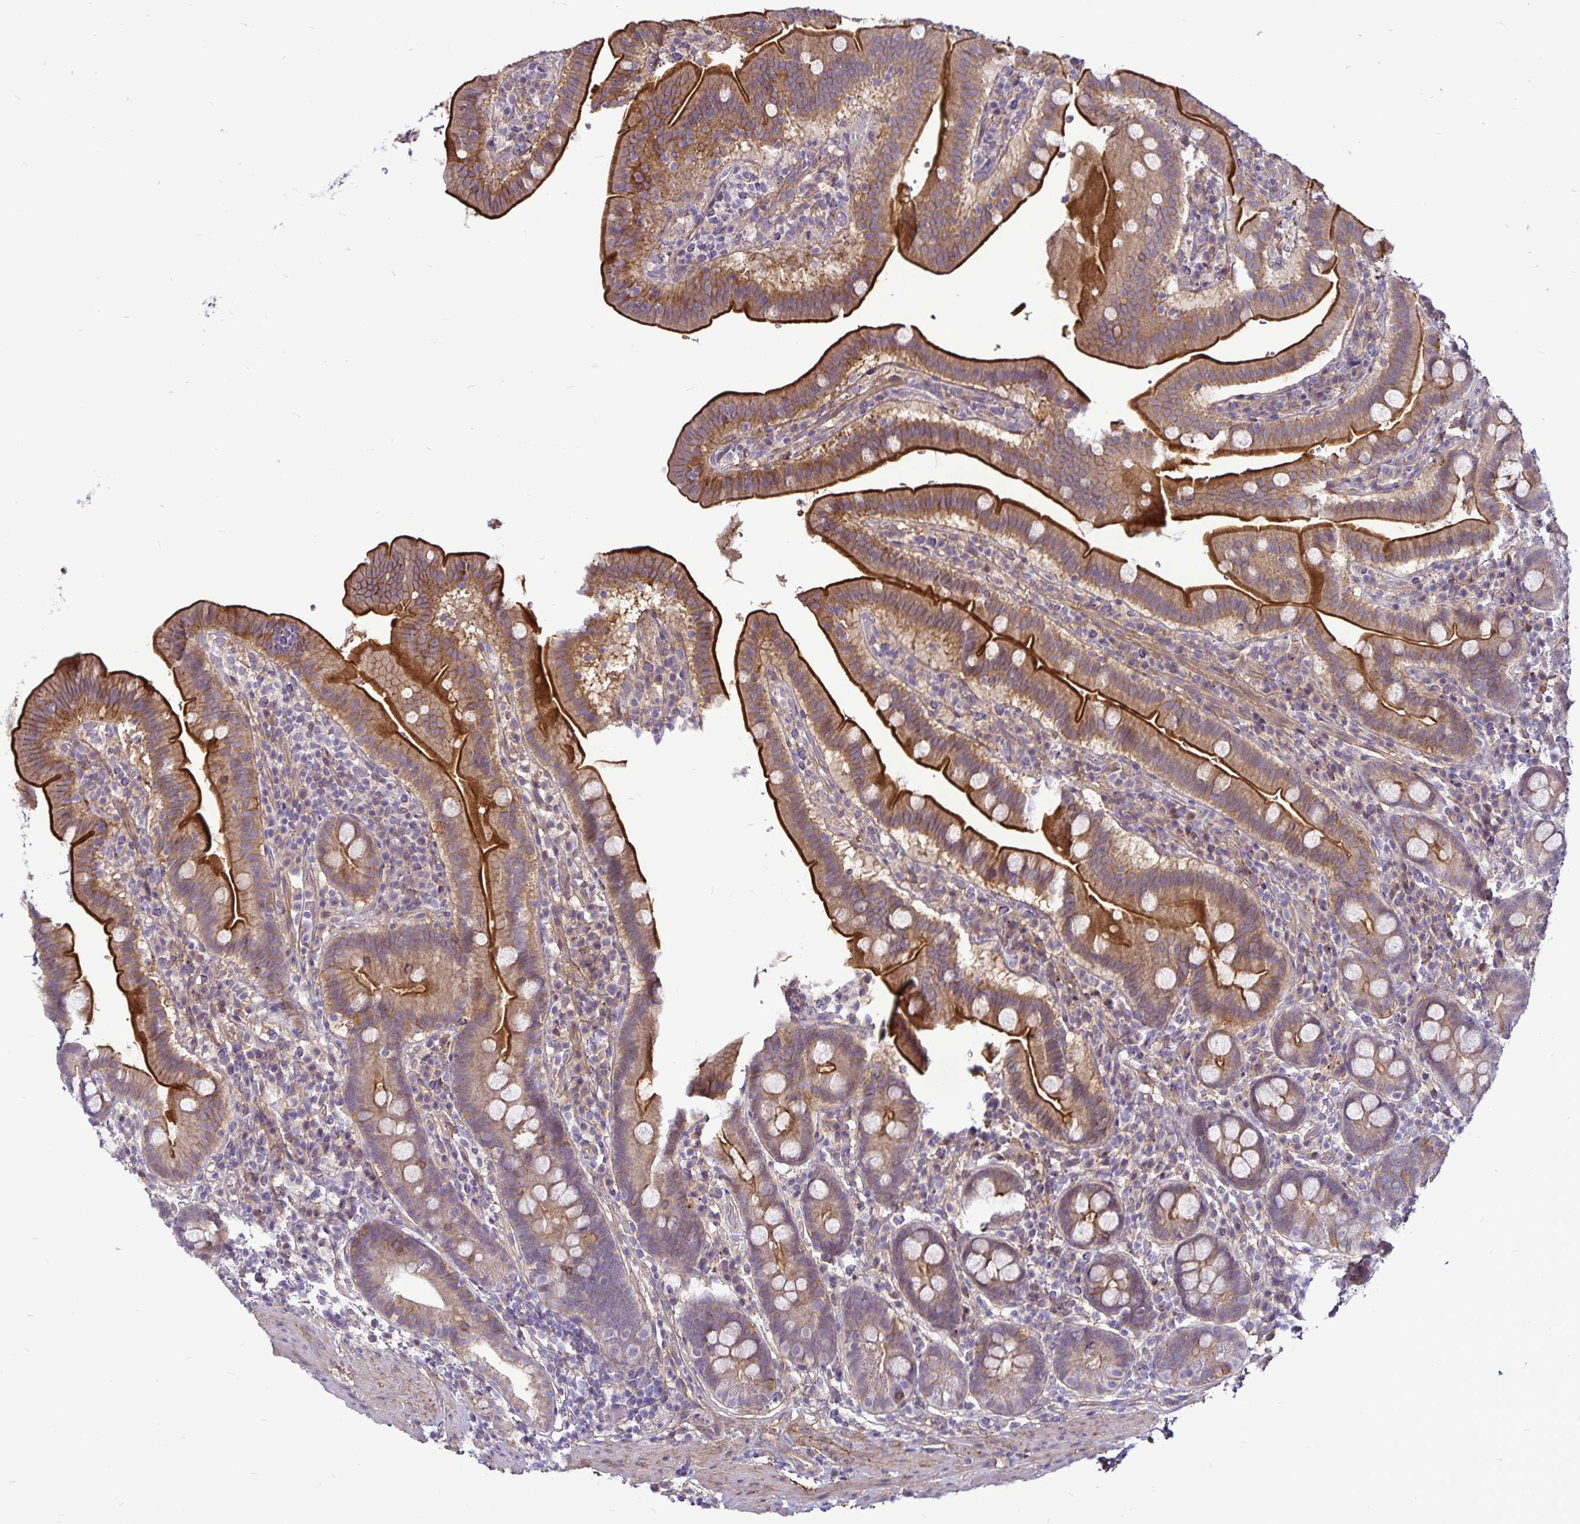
{"staining": {"intensity": "strong", "quantity": "25%-75%", "location": "cytoplasmic/membranous"}, "tissue": "small intestine", "cell_type": "Glandular cells", "image_type": "normal", "snomed": [{"axis": "morphology", "description": "Normal tissue, NOS"}, {"axis": "topography", "description": "Small intestine"}], "caption": "The immunohistochemical stain highlights strong cytoplasmic/membranous expression in glandular cells of normal small intestine. Nuclei are stained in blue.", "gene": "GNG12", "patient": {"sex": "male", "age": 26}}